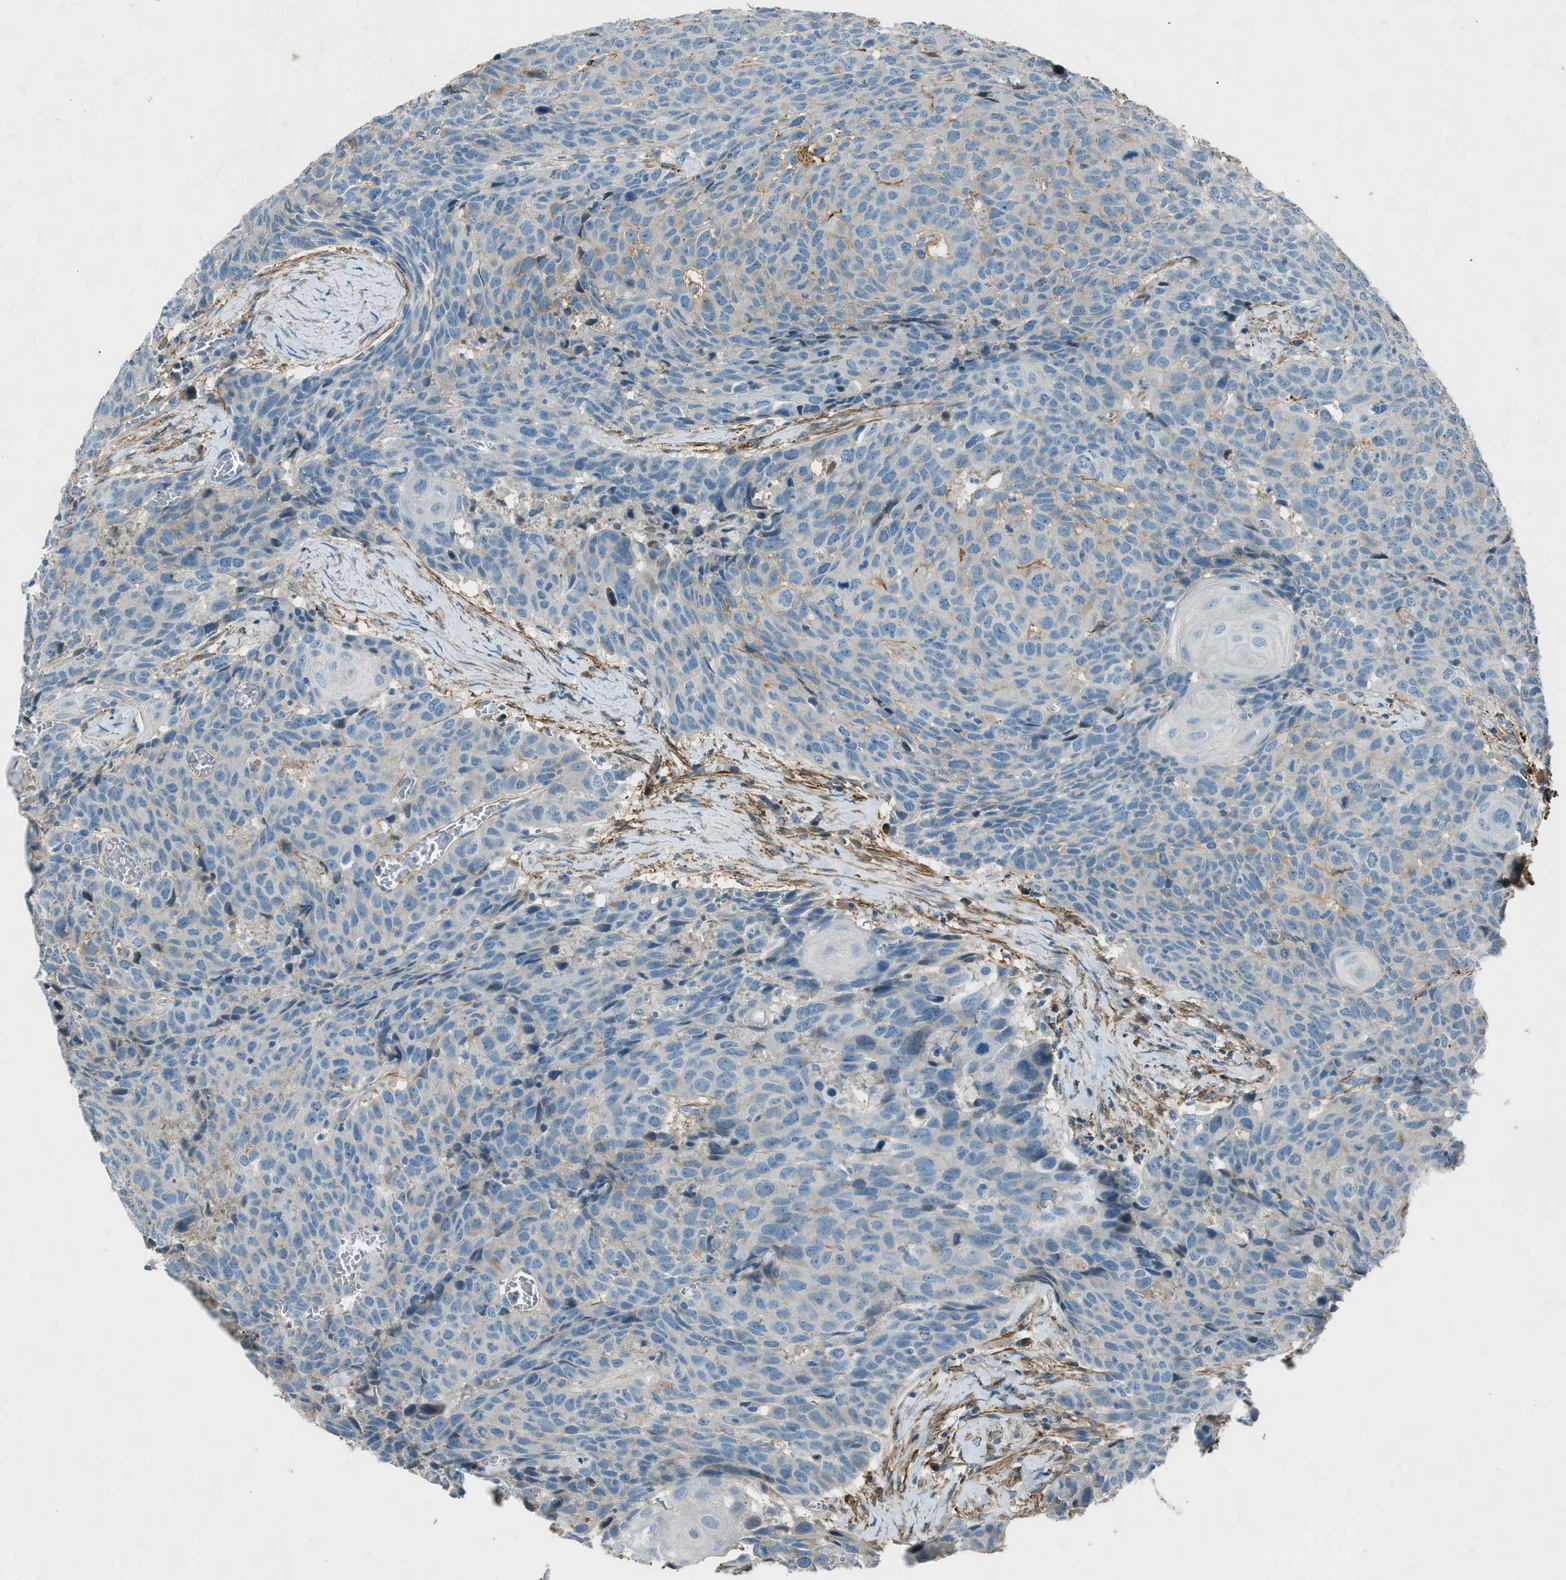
{"staining": {"intensity": "negative", "quantity": "none", "location": "none"}, "tissue": "head and neck cancer", "cell_type": "Tumor cells", "image_type": "cancer", "snomed": [{"axis": "morphology", "description": "Squamous cell carcinoma, NOS"}, {"axis": "topography", "description": "Head-Neck"}], "caption": "This micrograph is of squamous cell carcinoma (head and neck) stained with immunohistochemistry to label a protein in brown with the nuclei are counter-stained blue. There is no positivity in tumor cells.", "gene": "FBLN2", "patient": {"sex": "male", "age": 66}}